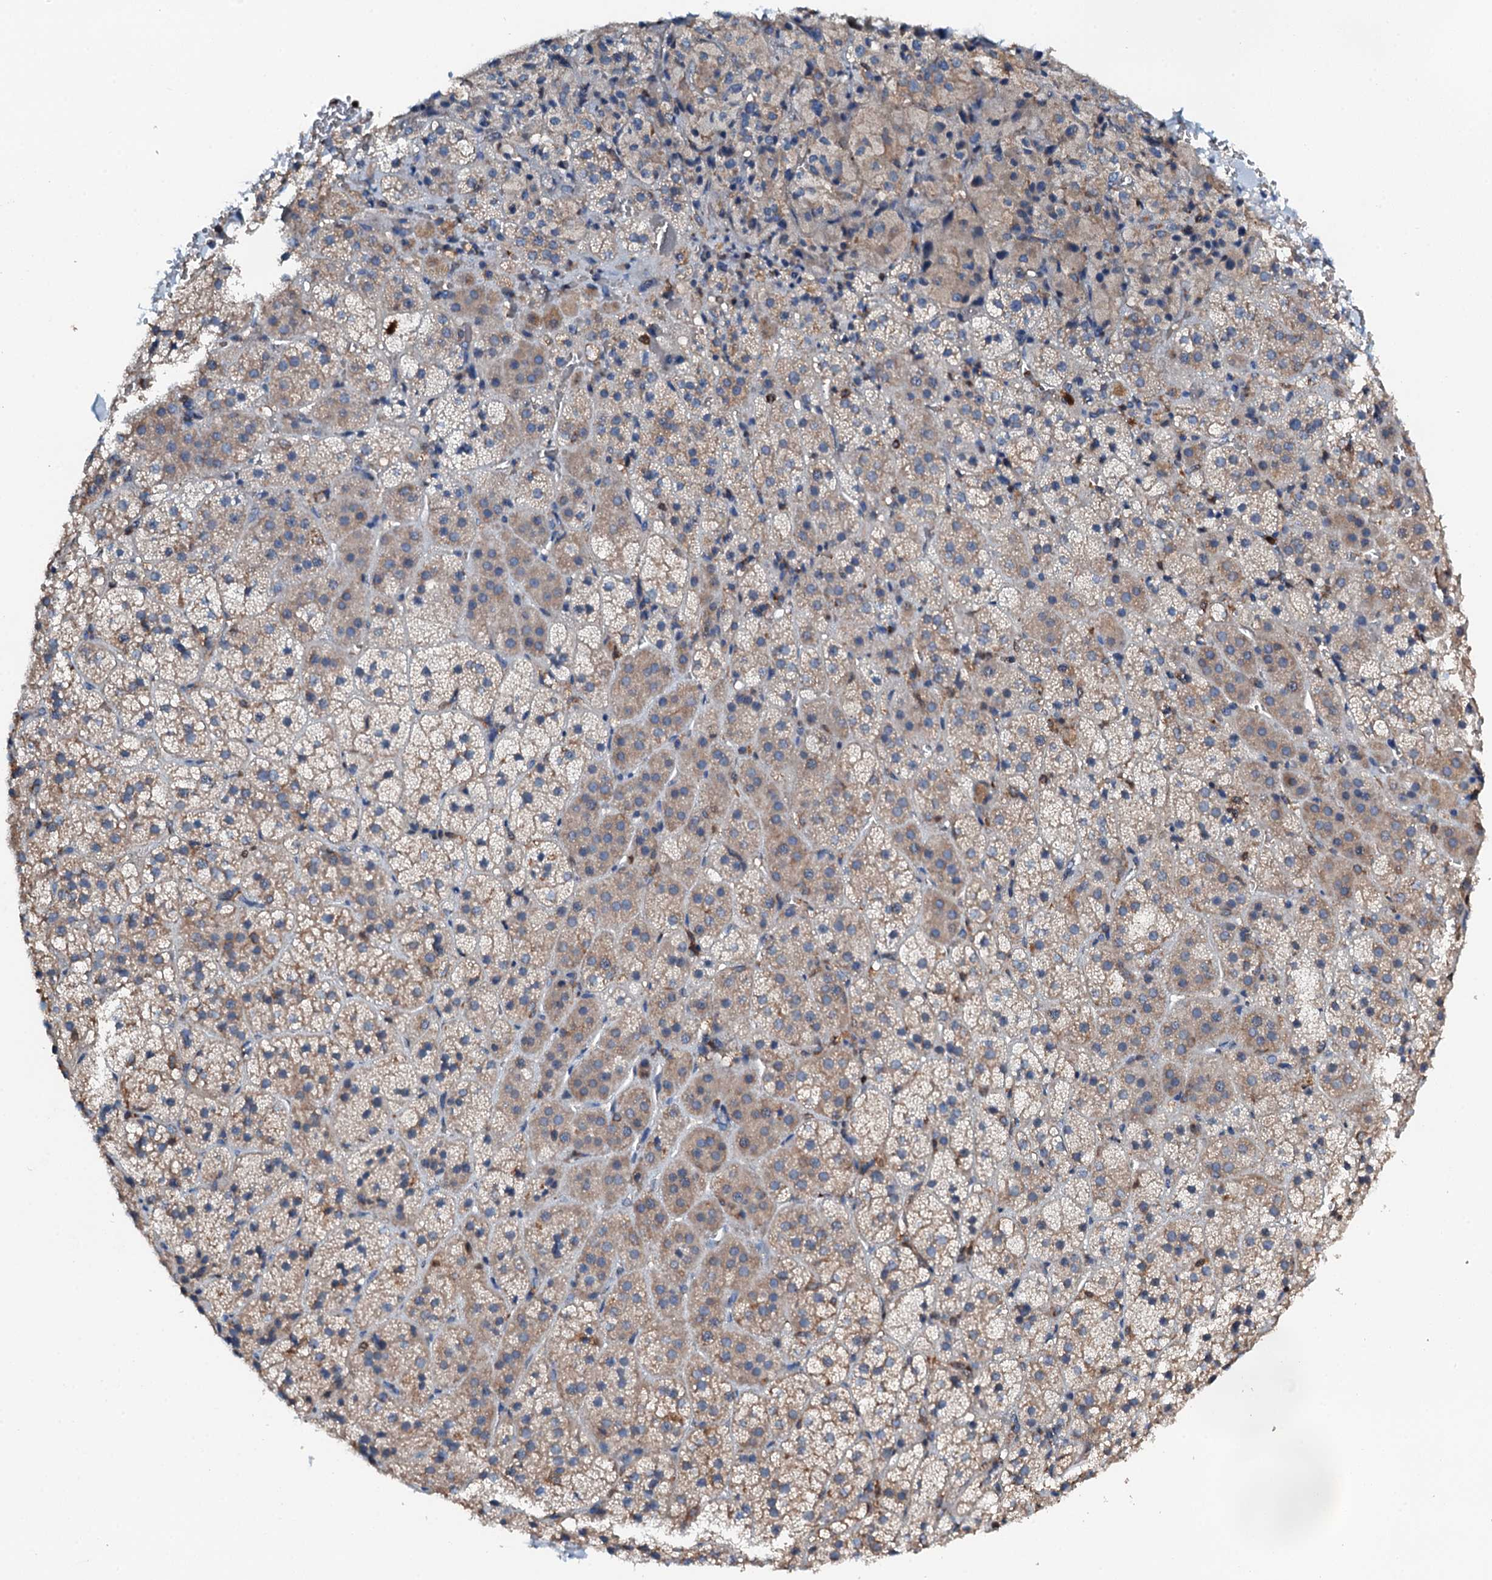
{"staining": {"intensity": "weak", "quantity": "25%-75%", "location": "cytoplasmic/membranous"}, "tissue": "adrenal gland", "cell_type": "Glandular cells", "image_type": "normal", "snomed": [{"axis": "morphology", "description": "Normal tissue, NOS"}, {"axis": "topography", "description": "Adrenal gland"}], "caption": "Immunohistochemistry micrograph of benign human adrenal gland stained for a protein (brown), which demonstrates low levels of weak cytoplasmic/membranous staining in about 25%-75% of glandular cells.", "gene": "GRK2", "patient": {"sex": "female", "age": 44}}